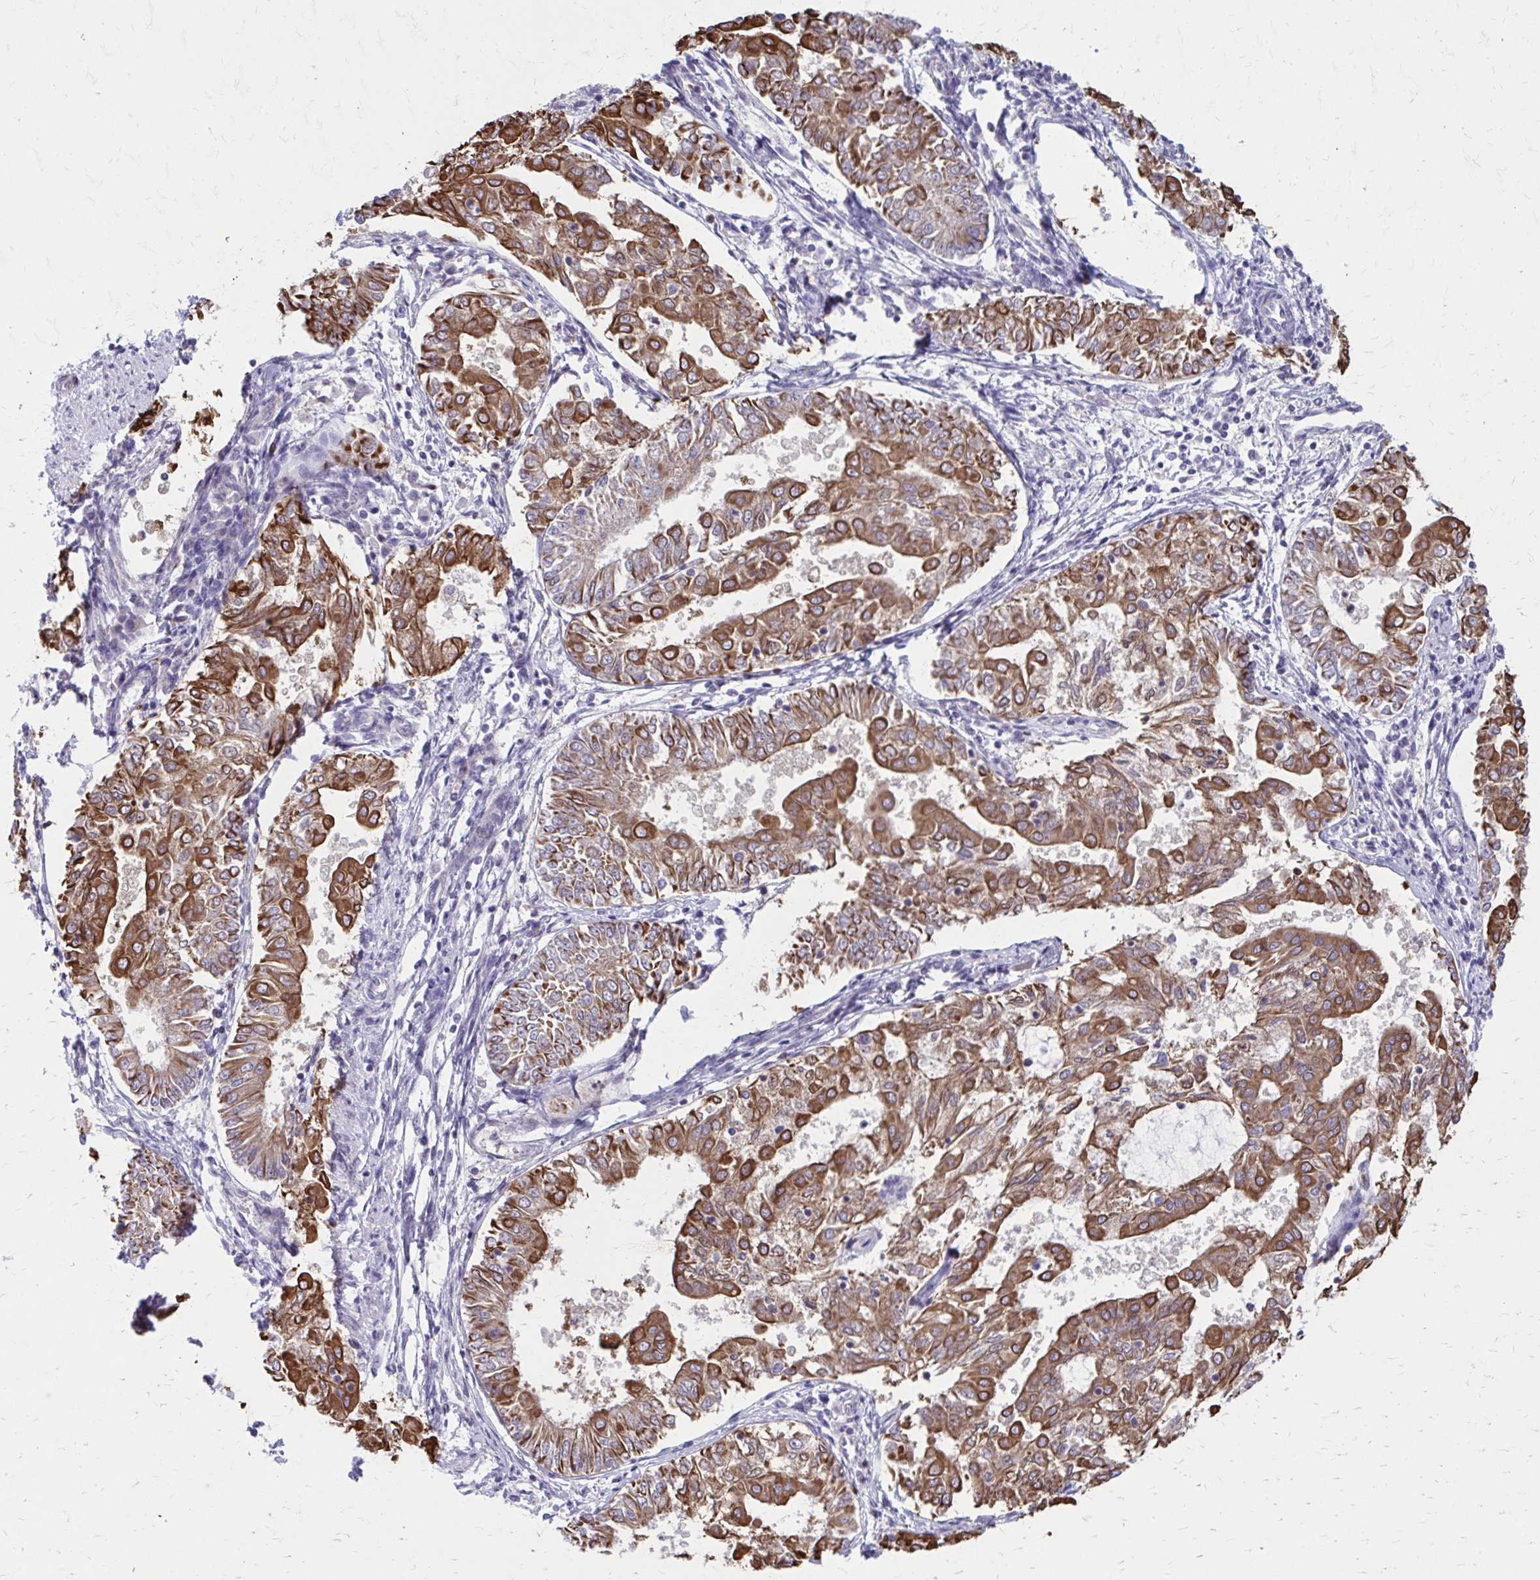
{"staining": {"intensity": "strong", "quantity": ">75%", "location": "cytoplasmic/membranous"}, "tissue": "endometrial cancer", "cell_type": "Tumor cells", "image_type": "cancer", "snomed": [{"axis": "morphology", "description": "Adenocarcinoma, NOS"}, {"axis": "topography", "description": "Endometrium"}], "caption": "Endometrial cancer tissue reveals strong cytoplasmic/membranous staining in approximately >75% of tumor cells, visualized by immunohistochemistry. The protein is shown in brown color, while the nuclei are stained blue.", "gene": "ANKRD30B", "patient": {"sex": "female", "age": 68}}